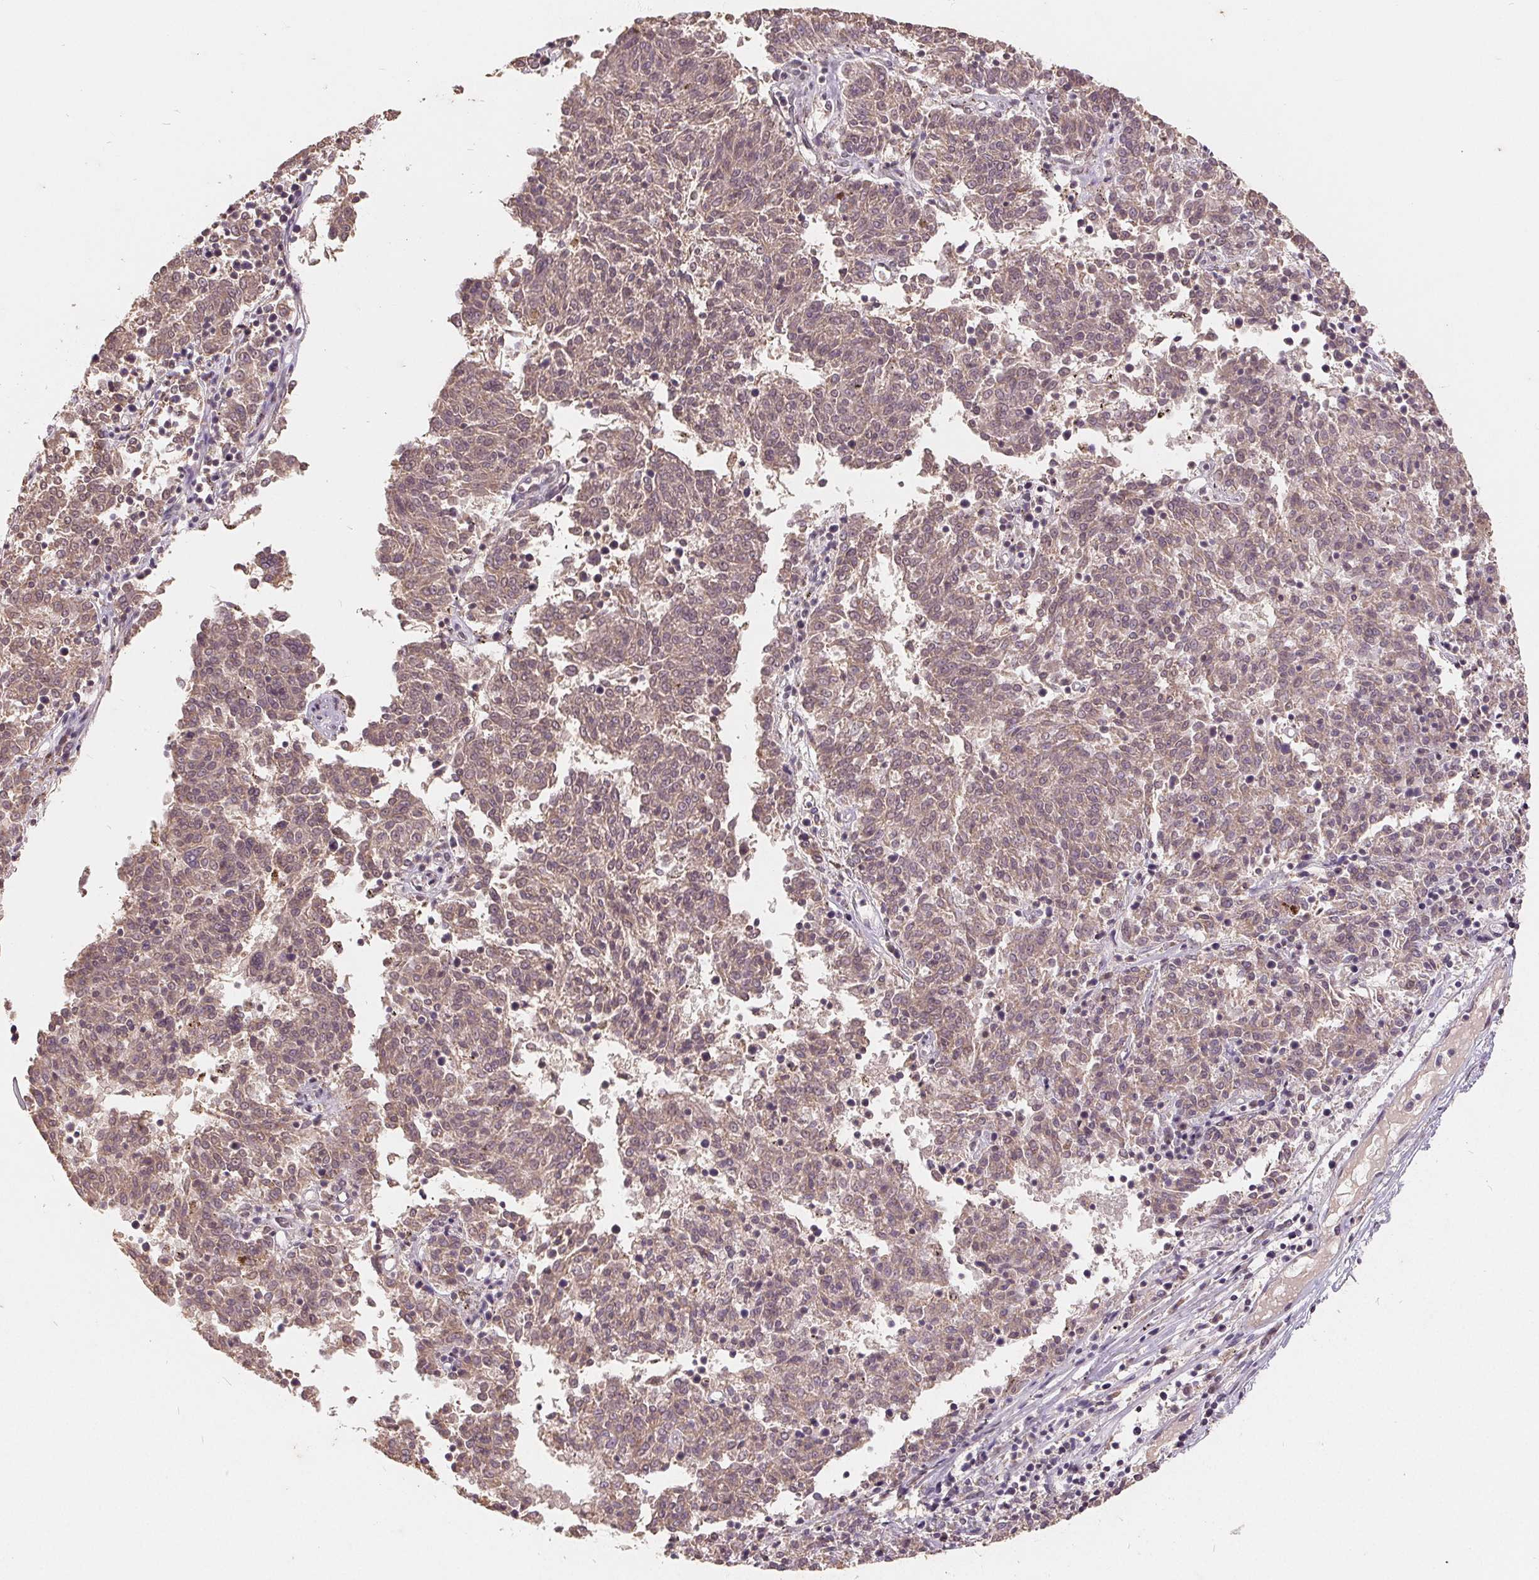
{"staining": {"intensity": "moderate", "quantity": ">75%", "location": "cytoplasmic/membranous"}, "tissue": "melanoma", "cell_type": "Tumor cells", "image_type": "cancer", "snomed": [{"axis": "morphology", "description": "Malignant melanoma, NOS"}, {"axis": "topography", "description": "Skin"}], "caption": "Immunohistochemical staining of malignant melanoma displays medium levels of moderate cytoplasmic/membranous protein staining in about >75% of tumor cells. (DAB (3,3'-diaminobenzidine) IHC with brightfield microscopy, high magnification).", "gene": "CDIPT", "patient": {"sex": "female", "age": 72}}